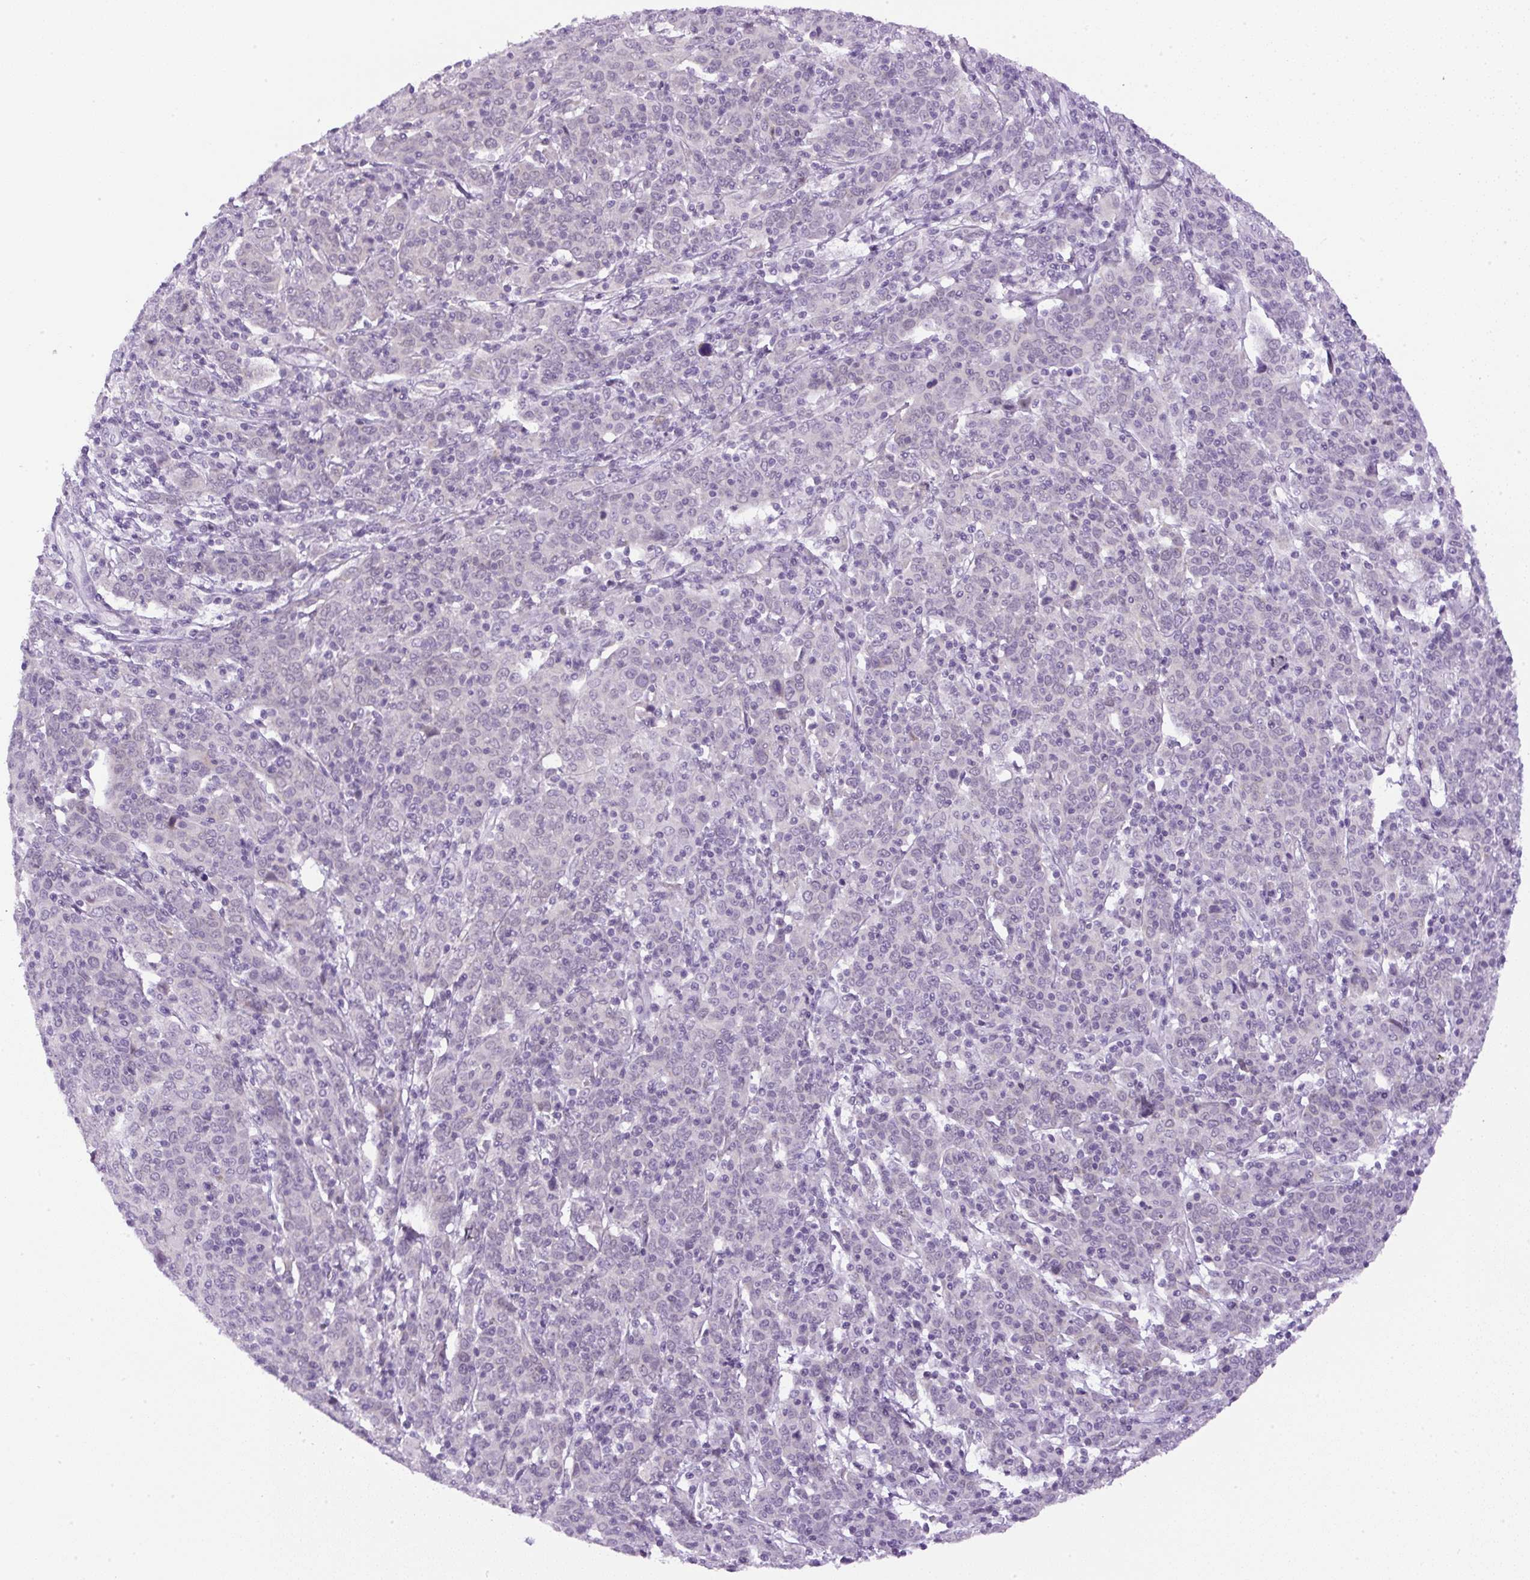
{"staining": {"intensity": "negative", "quantity": "none", "location": "none"}, "tissue": "cervical cancer", "cell_type": "Tumor cells", "image_type": "cancer", "snomed": [{"axis": "morphology", "description": "Squamous cell carcinoma, NOS"}, {"axis": "topography", "description": "Cervix"}], "caption": "Human cervical cancer stained for a protein using immunohistochemistry (IHC) demonstrates no staining in tumor cells.", "gene": "RHBDD2", "patient": {"sex": "female", "age": 67}}